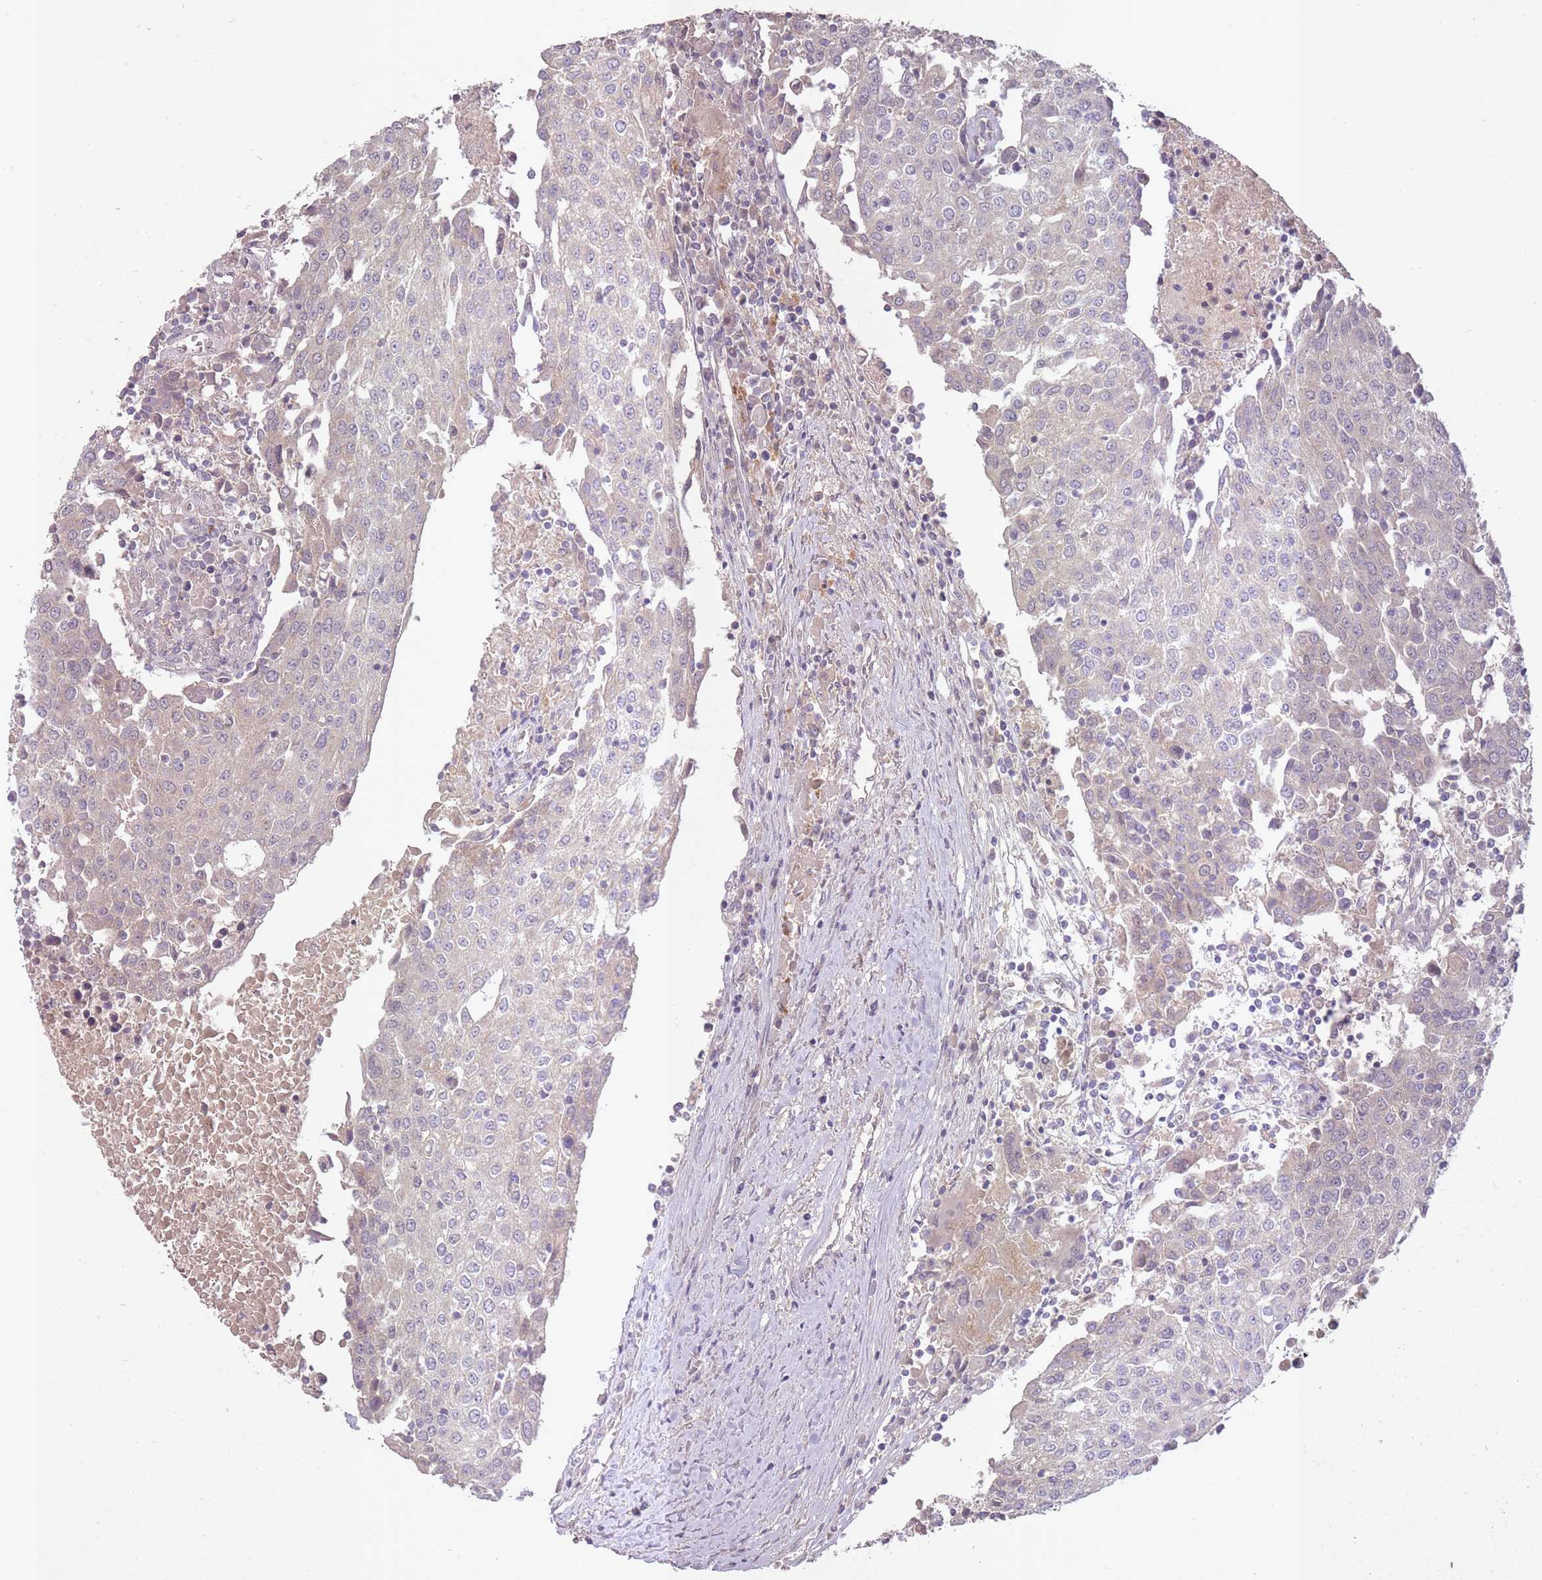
{"staining": {"intensity": "negative", "quantity": "none", "location": "none"}, "tissue": "urothelial cancer", "cell_type": "Tumor cells", "image_type": "cancer", "snomed": [{"axis": "morphology", "description": "Urothelial carcinoma, High grade"}, {"axis": "topography", "description": "Urinary bladder"}], "caption": "Tumor cells show no significant positivity in urothelial carcinoma (high-grade).", "gene": "LRATD2", "patient": {"sex": "female", "age": 85}}